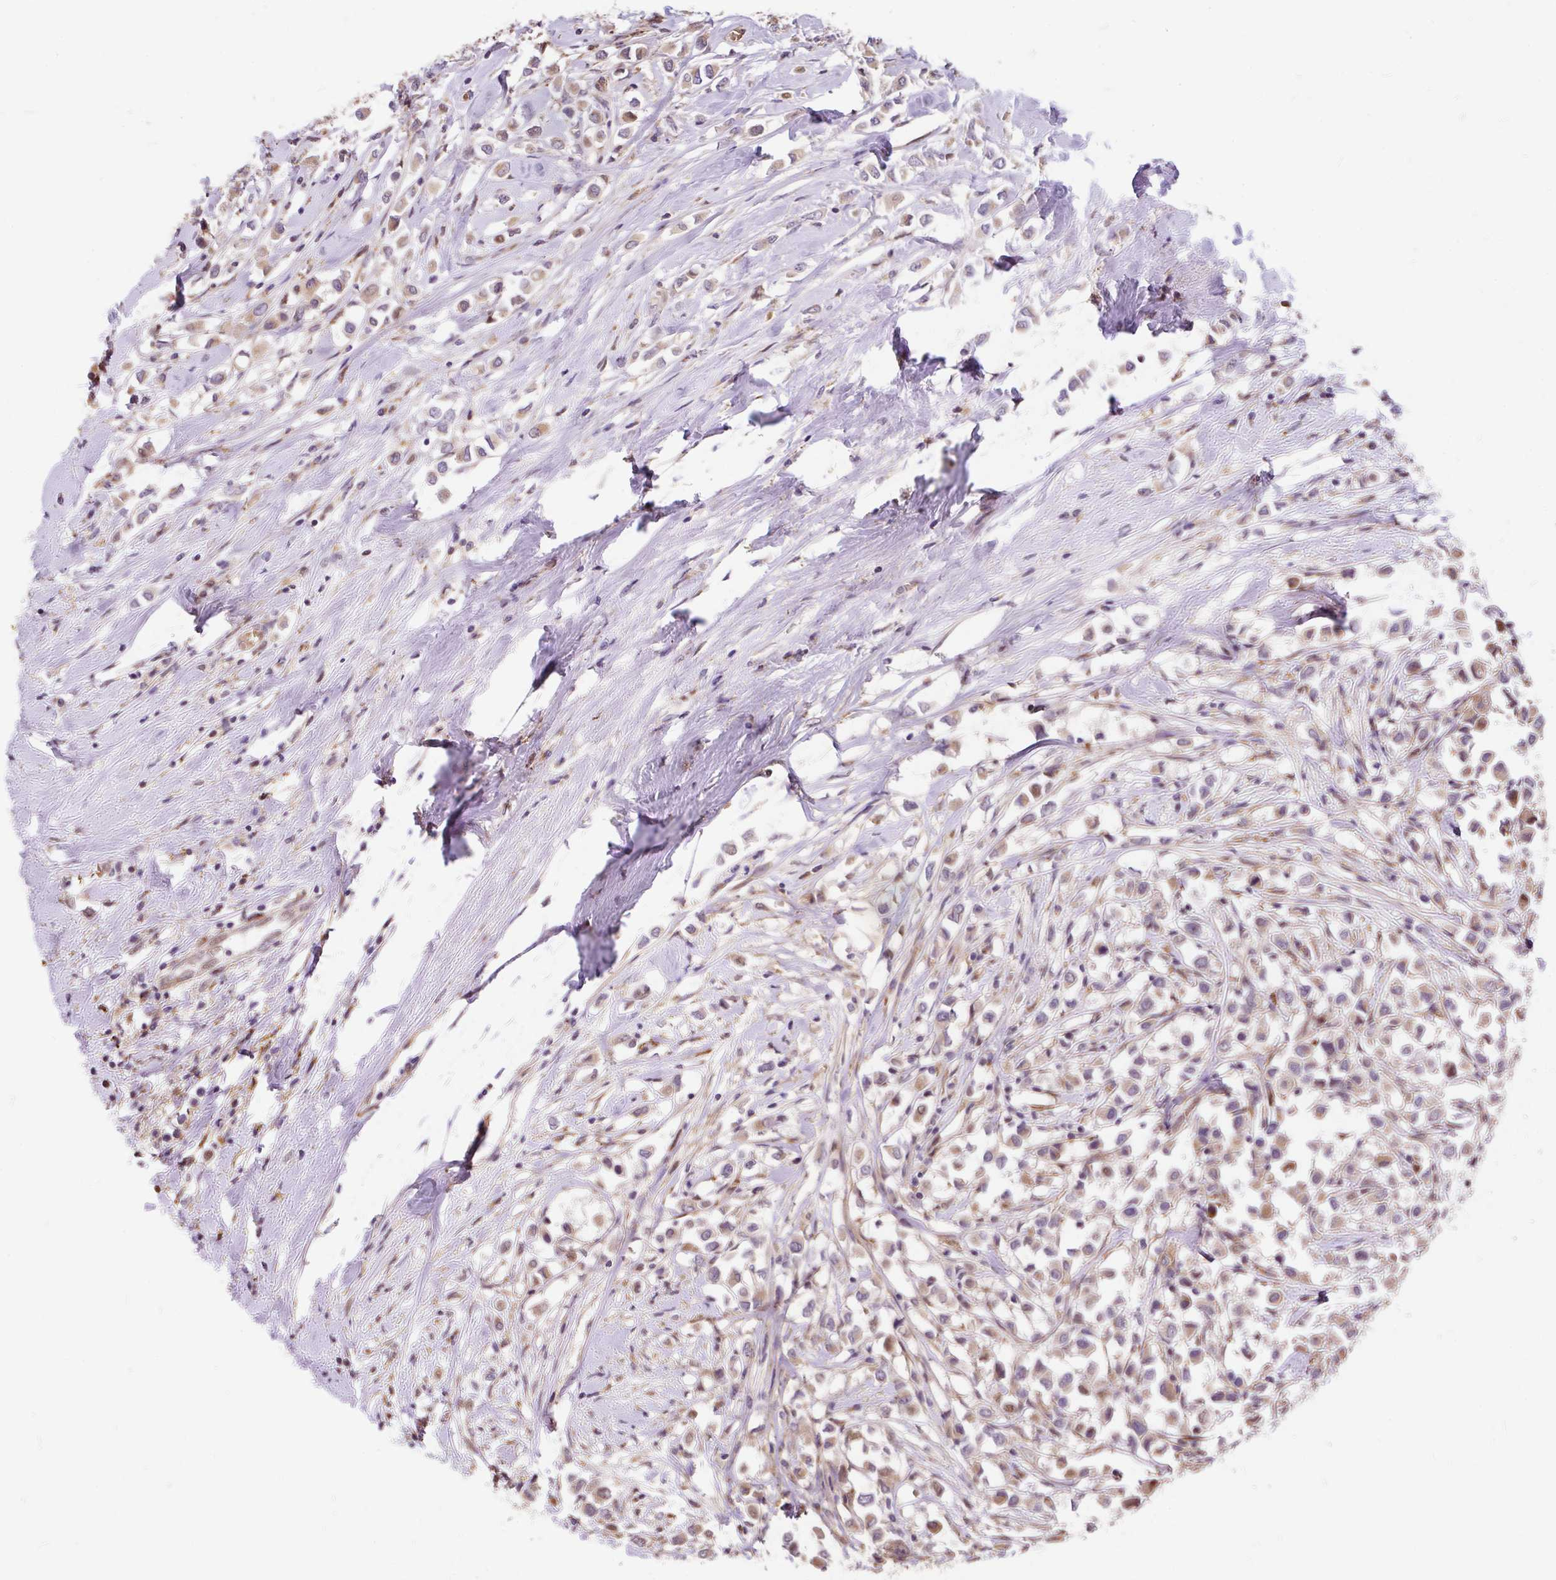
{"staining": {"intensity": "weak", "quantity": "25%-75%", "location": "cytoplasmic/membranous"}, "tissue": "breast cancer", "cell_type": "Tumor cells", "image_type": "cancer", "snomed": [{"axis": "morphology", "description": "Duct carcinoma"}, {"axis": "topography", "description": "Breast"}], "caption": "Tumor cells display low levels of weak cytoplasmic/membranous staining in about 25%-75% of cells in breast intraductal carcinoma. (DAB (3,3'-diaminobenzidine) IHC, brown staining for protein, blue staining for nuclei).", "gene": "PUS7L", "patient": {"sex": "female", "age": 61}}